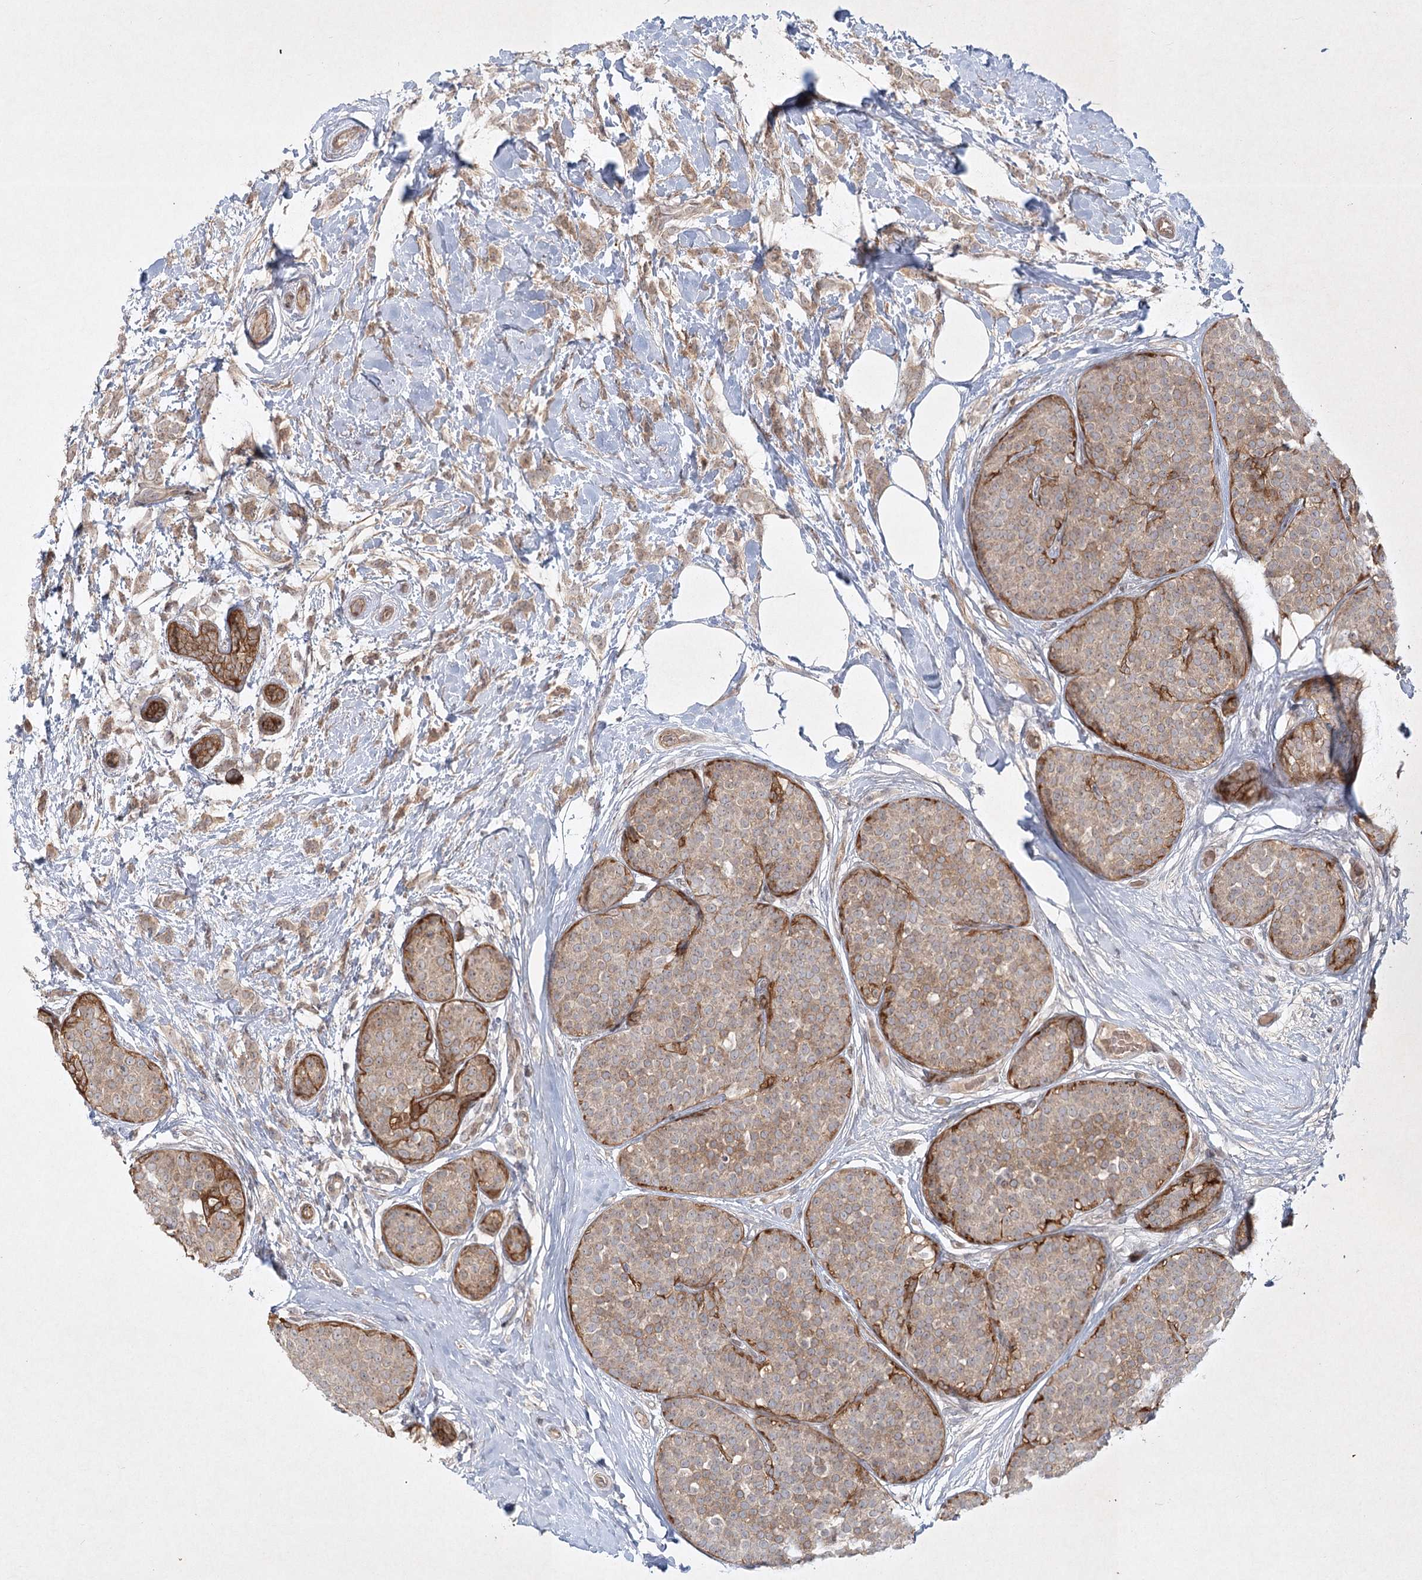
{"staining": {"intensity": "moderate", "quantity": ">75%", "location": "cytoplasmic/membranous"}, "tissue": "breast cancer", "cell_type": "Tumor cells", "image_type": "cancer", "snomed": [{"axis": "morphology", "description": "Lobular carcinoma, in situ"}, {"axis": "morphology", "description": "Lobular carcinoma"}, {"axis": "topography", "description": "Breast"}], "caption": "Protein staining reveals moderate cytoplasmic/membranous positivity in about >75% of tumor cells in breast lobular carcinoma in situ.", "gene": "SH2D3A", "patient": {"sex": "female", "age": 41}}